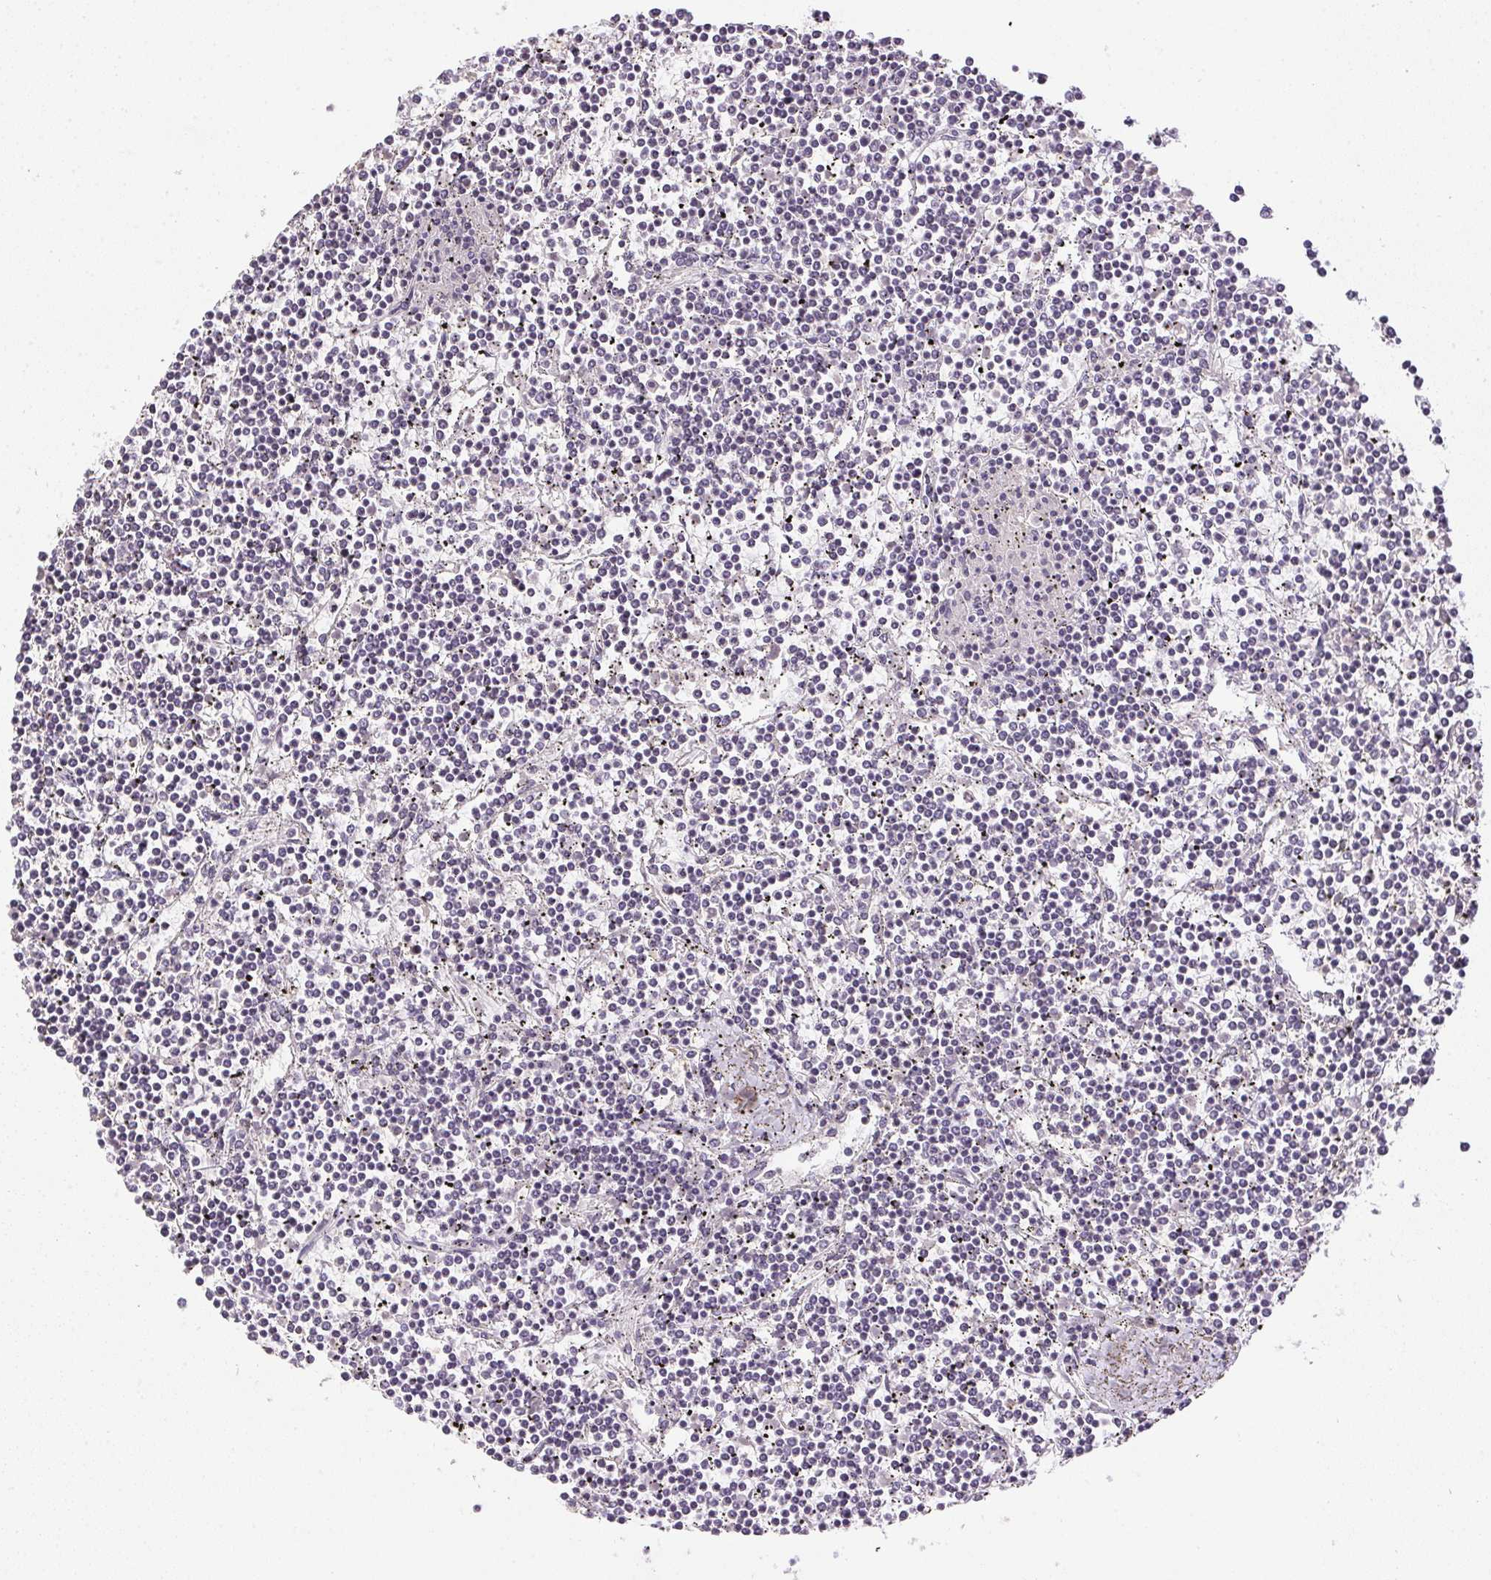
{"staining": {"intensity": "negative", "quantity": "none", "location": "none"}, "tissue": "lymphoma", "cell_type": "Tumor cells", "image_type": "cancer", "snomed": [{"axis": "morphology", "description": "Malignant lymphoma, non-Hodgkin's type, Low grade"}, {"axis": "topography", "description": "Spleen"}], "caption": "Immunohistochemistry histopathology image of neoplastic tissue: lymphoma stained with DAB (3,3'-diaminobenzidine) displays no significant protein positivity in tumor cells. (DAB immunohistochemistry (IHC) visualized using brightfield microscopy, high magnification).", "gene": "SPACA9", "patient": {"sex": "female", "age": 19}}